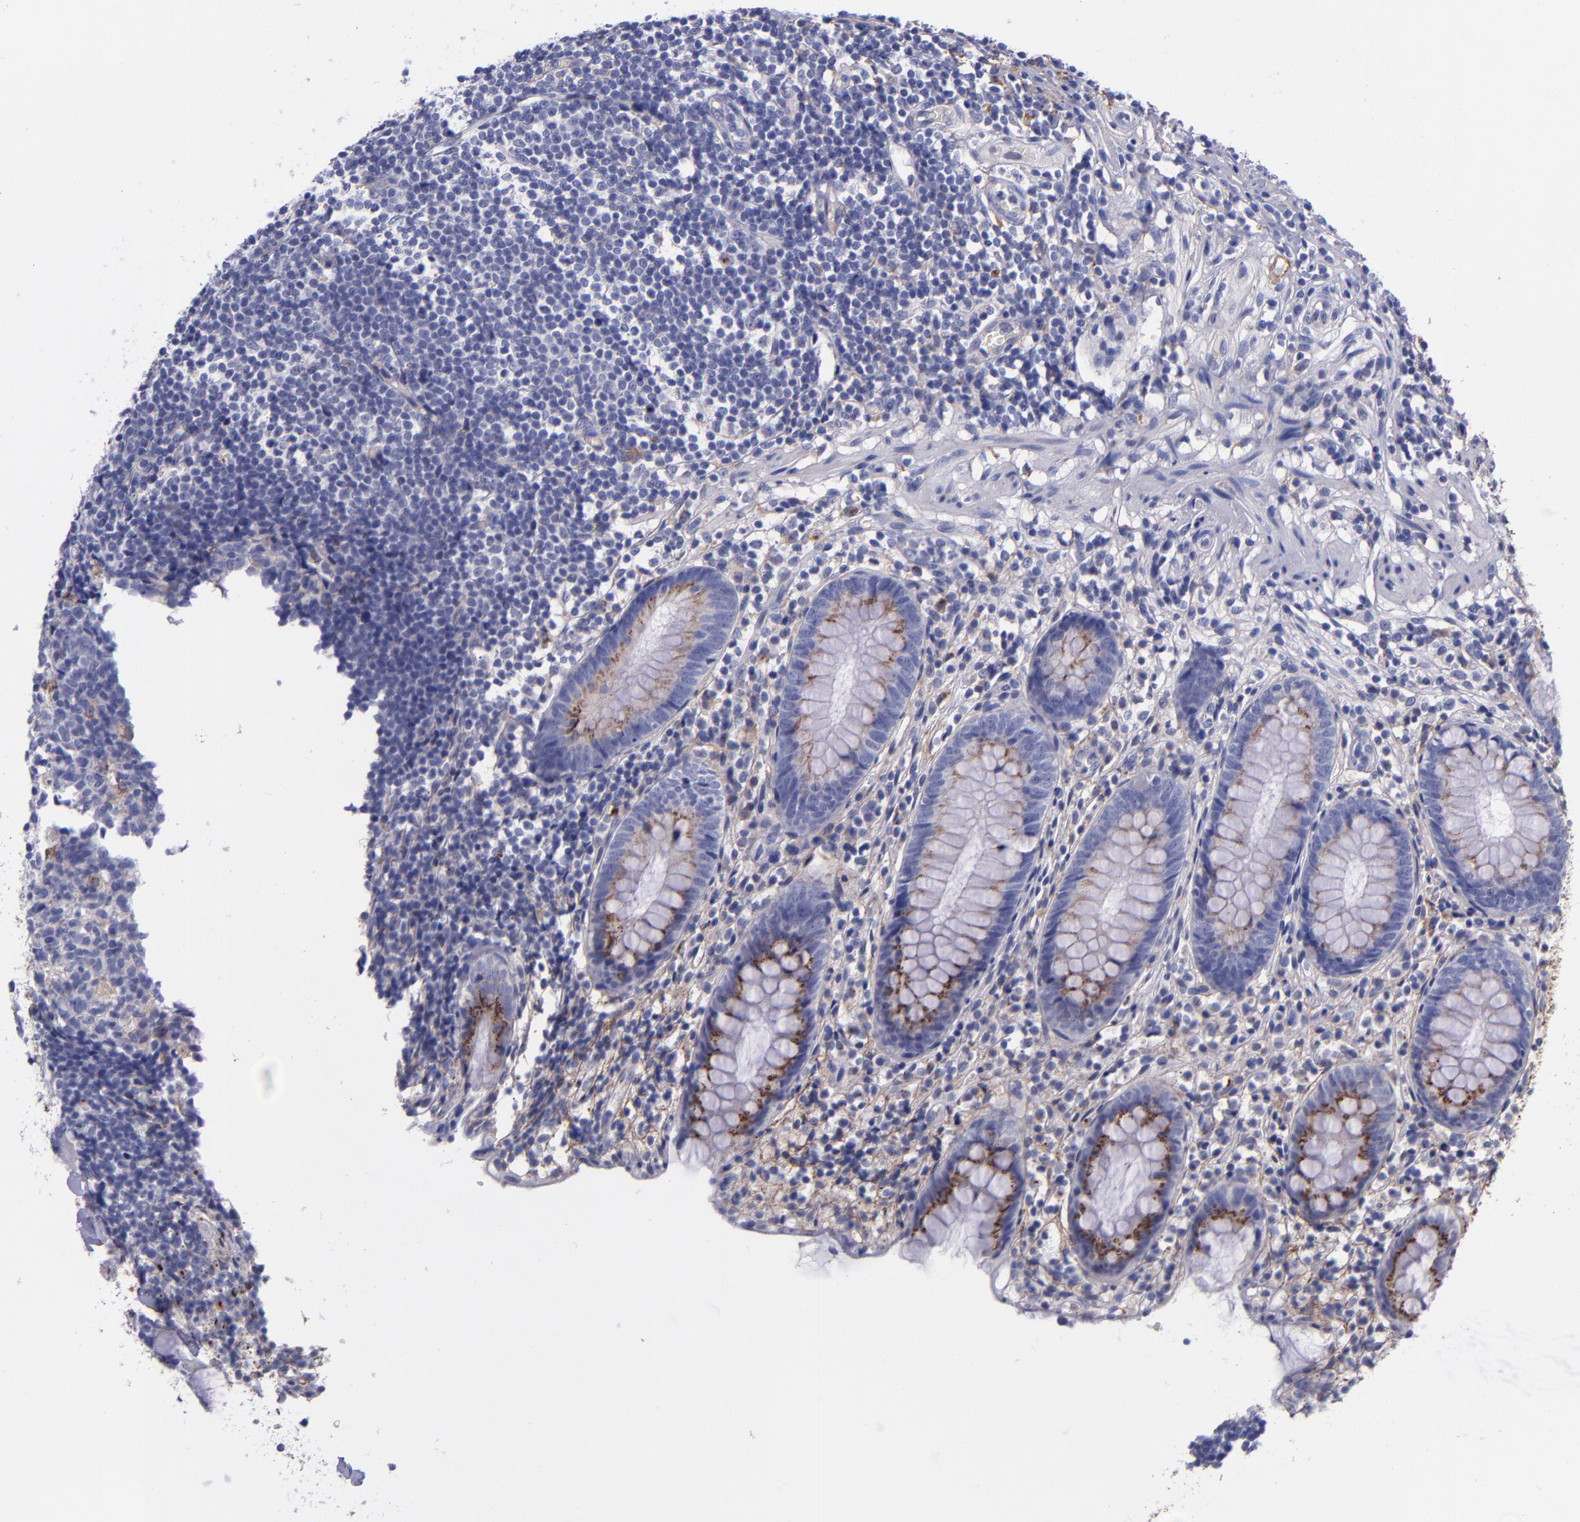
{"staining": {"intensity": "moderate", "quantity": "25%-75%", "location": "cytoplasmic/membranous"}, "tissue": "appendix", "cell_type": "Glandular cells", "image_type": "normal", "snomed": [{"axis": "morphology", "description": "Normal tissue, NOS"}, {"axis": "topography", "description": "Appendix"}], "caption": "Appendix stained for a protein (brown) reveals moderate cytoplasmic/membranous positive staining in about 25%-75% of glandular cells.", "gene": "IVL", "patient": {"sex": "male", "age": 38}}